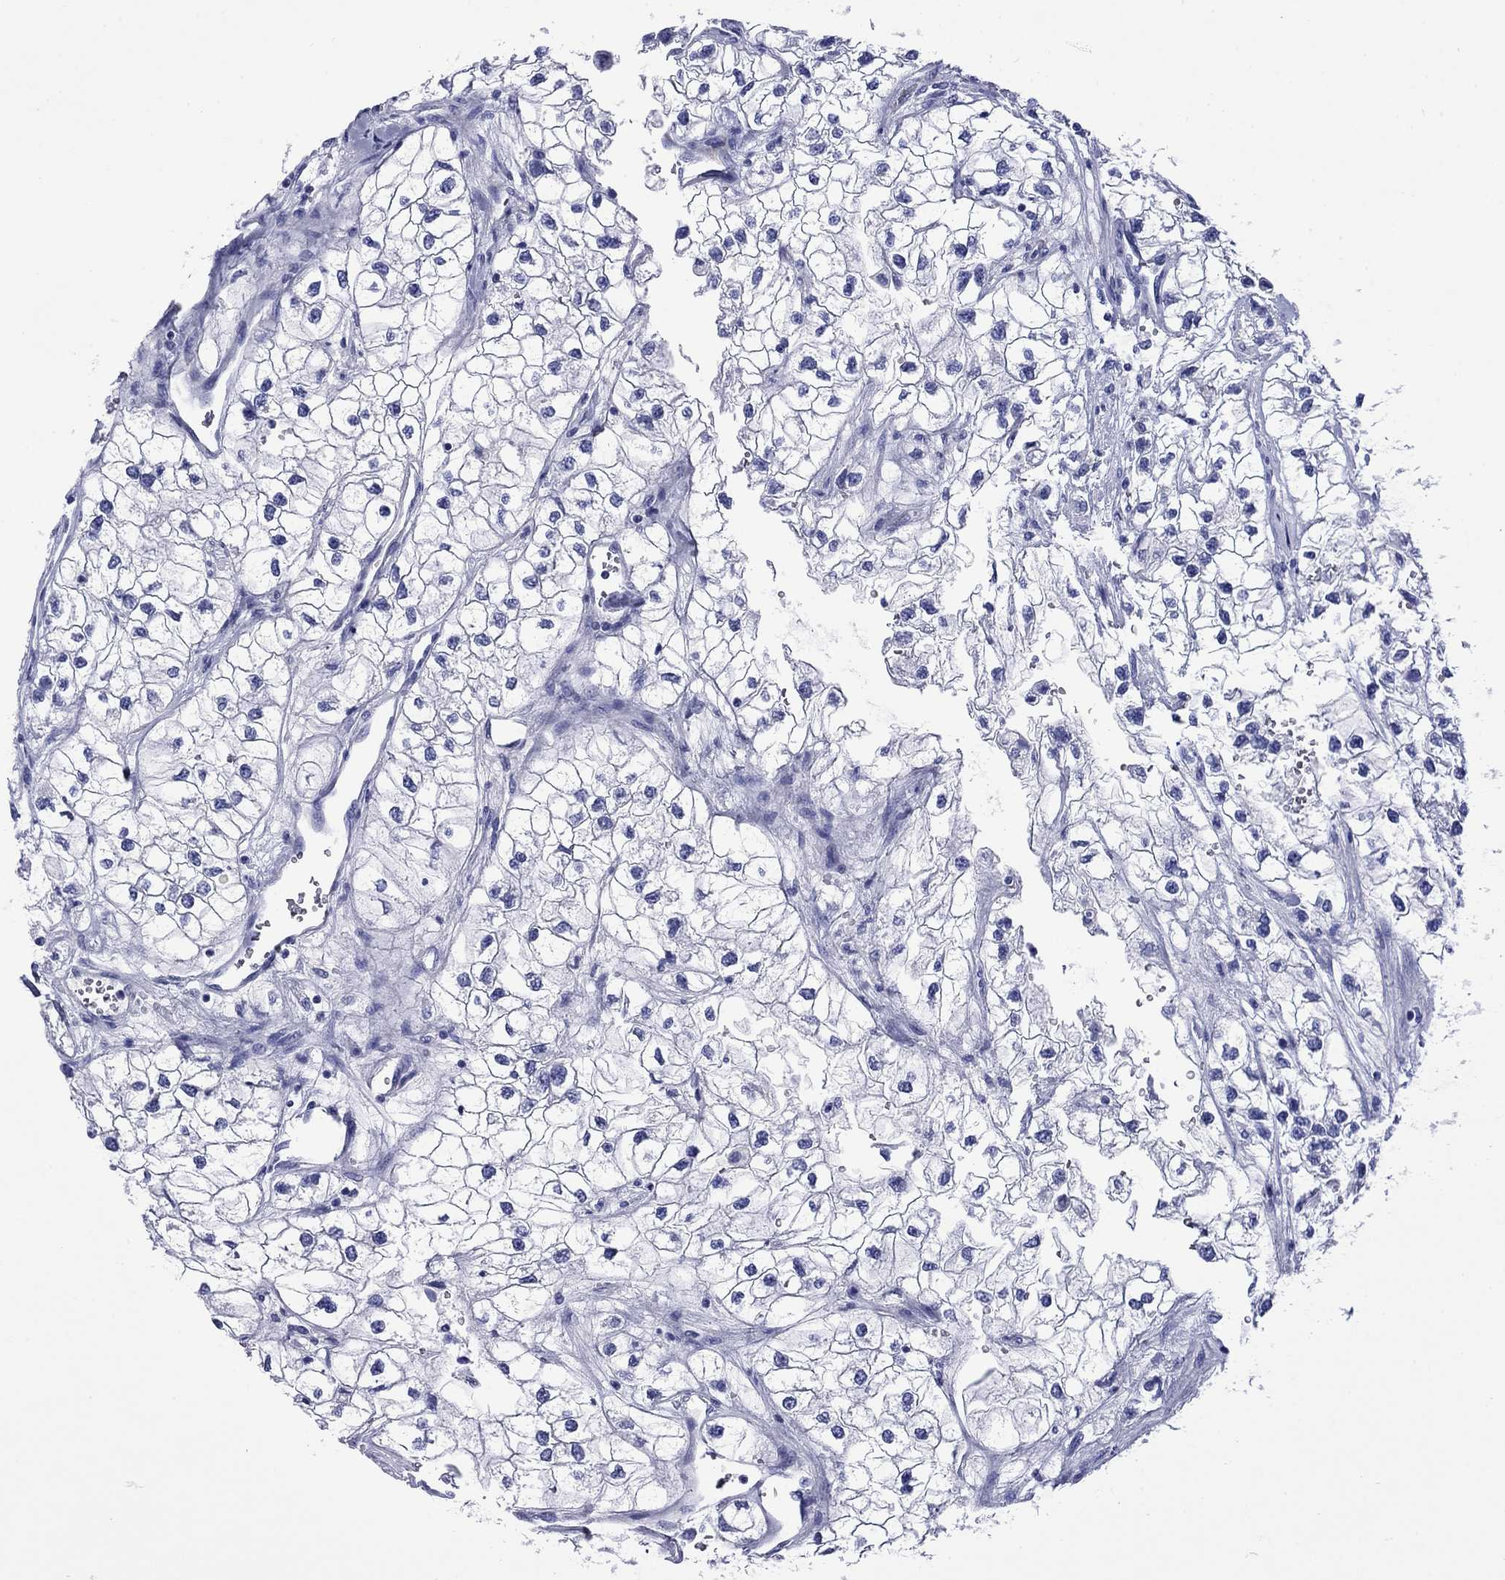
{"staining": {"intensity": "negative", "quantity": "none", "location": "none"}, "tissue": "renal cancer", "cell_type": "Tumor cells", "image_type": "cancer", "snomed": [{"axis": "morphology", "description": "Adenocarcinoma, NOS"}, {"axis": "topography", "description": "Kidney"}], "caption": "A histopathology image of human renal cancer (adenocarcinoma) is negative for staining in tumor cells. (IHC, brightfield microscopy, high magnification).", "gene": "ROM1", "patient": {"sex": "male", "age": 59}}